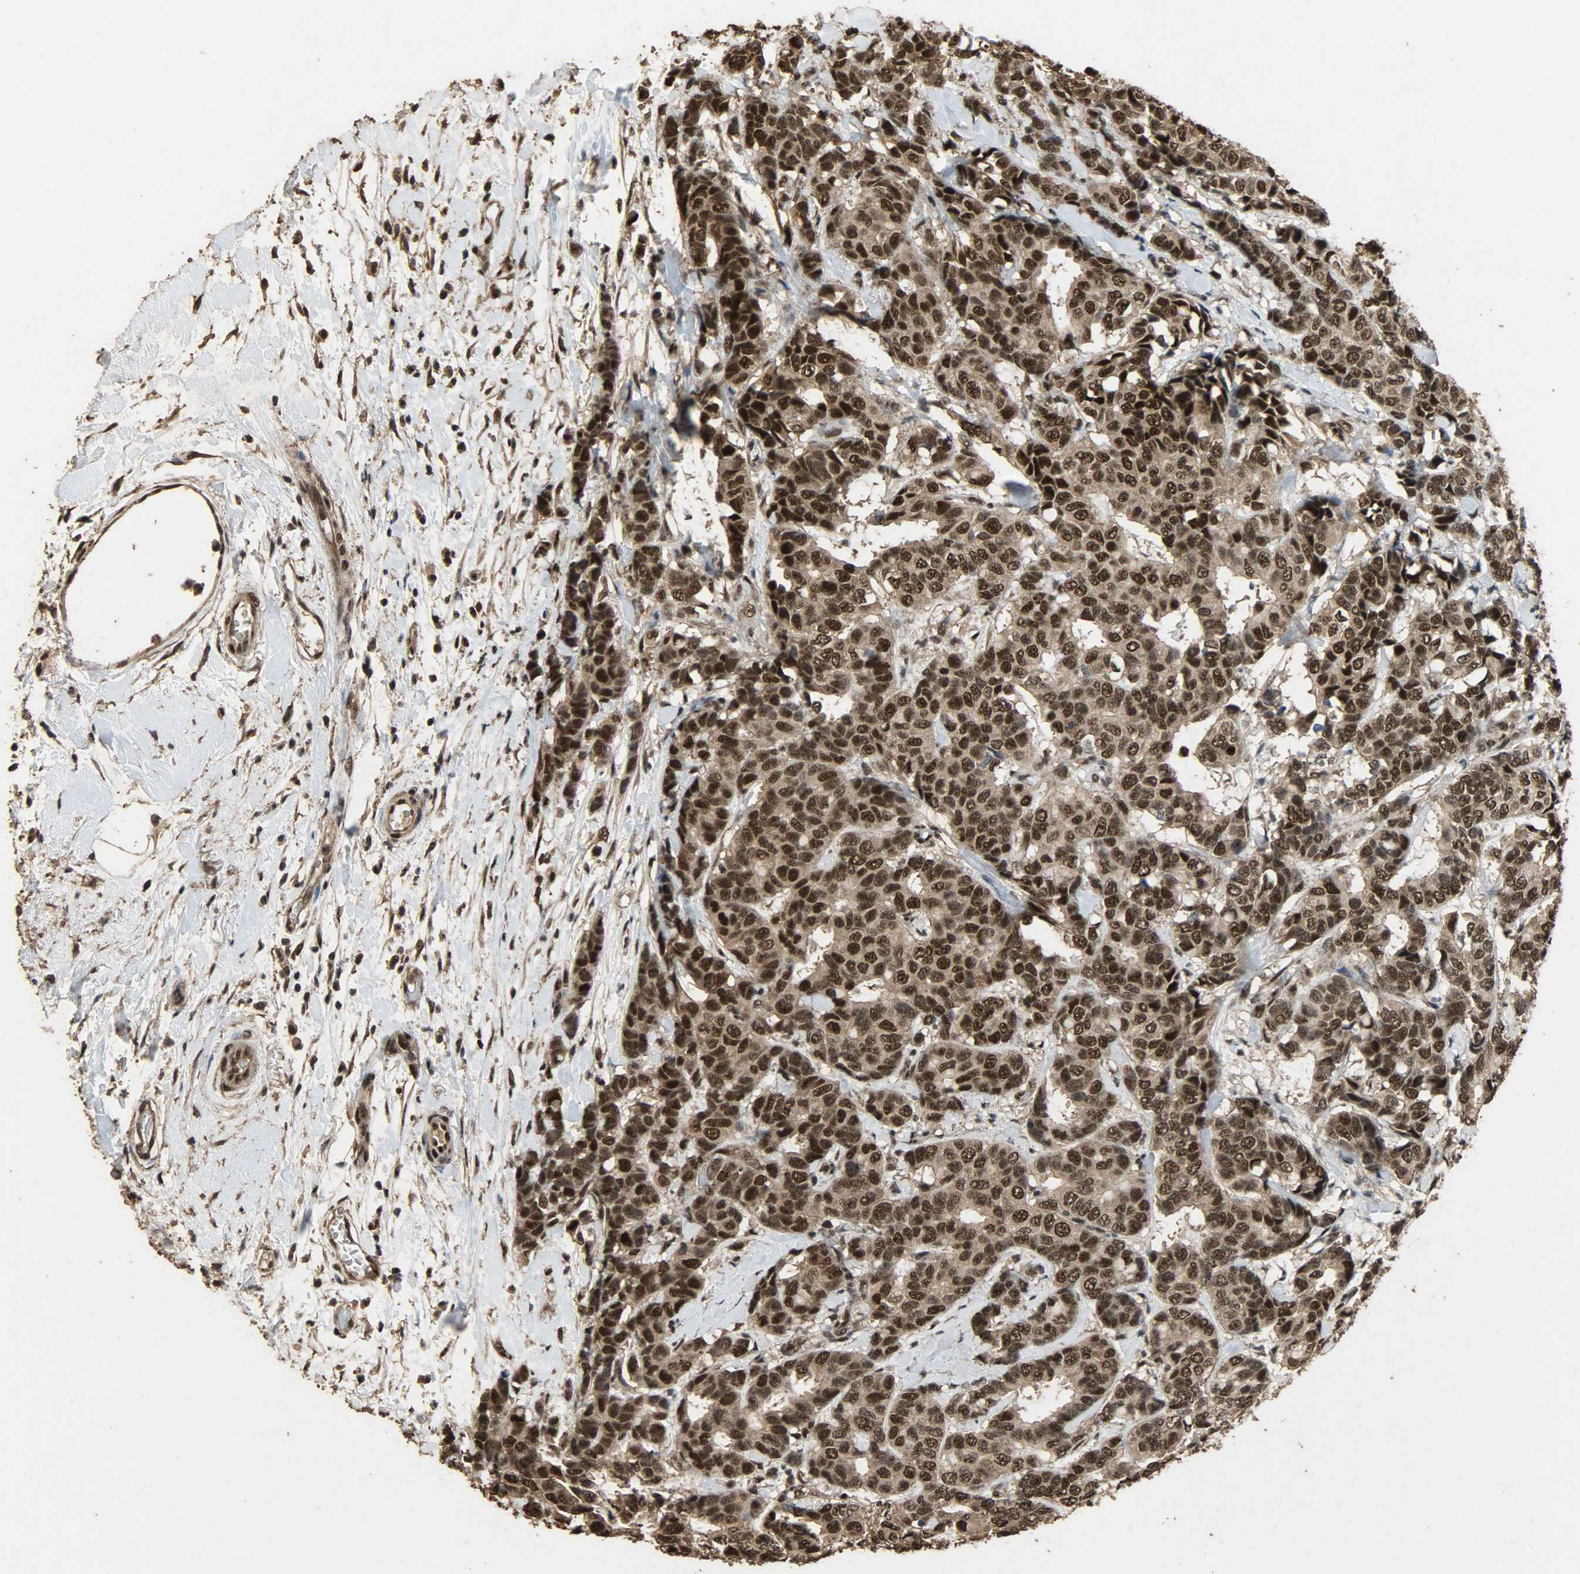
{"staining": {"intensity": "strong", "quantity": ">75%", "location": "cytoplasmic/membranous,nuclear"}, "tissue": "breast cancer", "cell_type": "Tumor cells", "image_type": "cancer", "snomed": [{"axis": "morphology", "description": "Duct carcinoma"}, {"axis": "topography", "description": "Breast"}], "caption": "This is a micrograph of immunohistochemistry staining of breast cancer (intraductal carcinoma), which shows strong expression in the cytoplasmic/membranous and nuclear of tumor cells.", "gene": "CCNT2", "patient": {"sex": "female", "age": 87}}